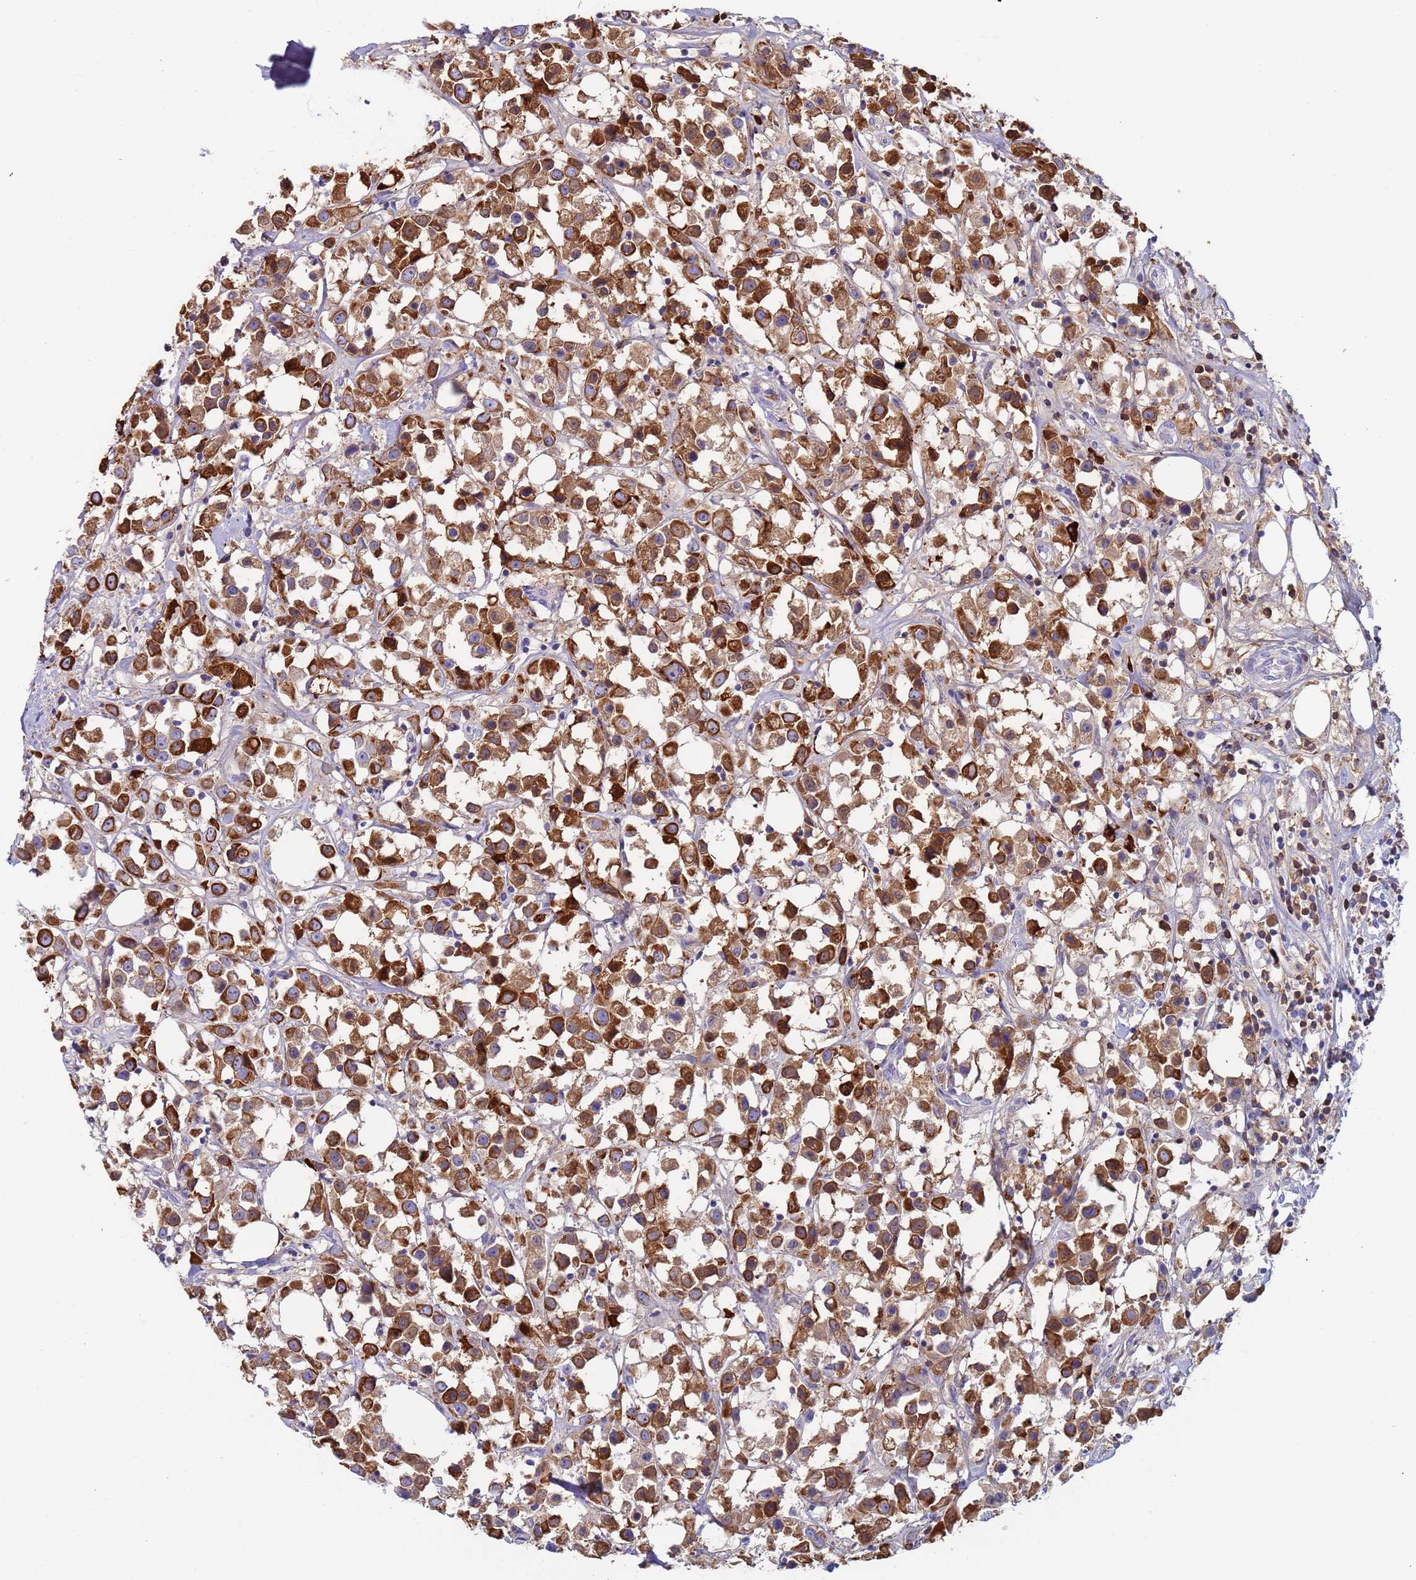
{"staining": {"intensity": "strong", "quantity": ">75%", "location": "cytoplasmic/membranous"}, "tissue": "breast cancer", "cell_type": "Tumor cells", "image_type": "cancer", "snomed": [{"axis": "morphology", "description": "Duct carcinoma"}, {"axis": "topography", "description": "Breast"}], "caption": "Protein expression analysis of human infiltrating ductal carcinoma (breast) reveals strong cytoplasmic/membranous expression in about >75% of tumor cells. Immunohistochemistry stains the protein of interest in brown and the nuclei are stained blue.", "gene": "CYSLTR2", "patient": {"sex": "female", "age": 61}}